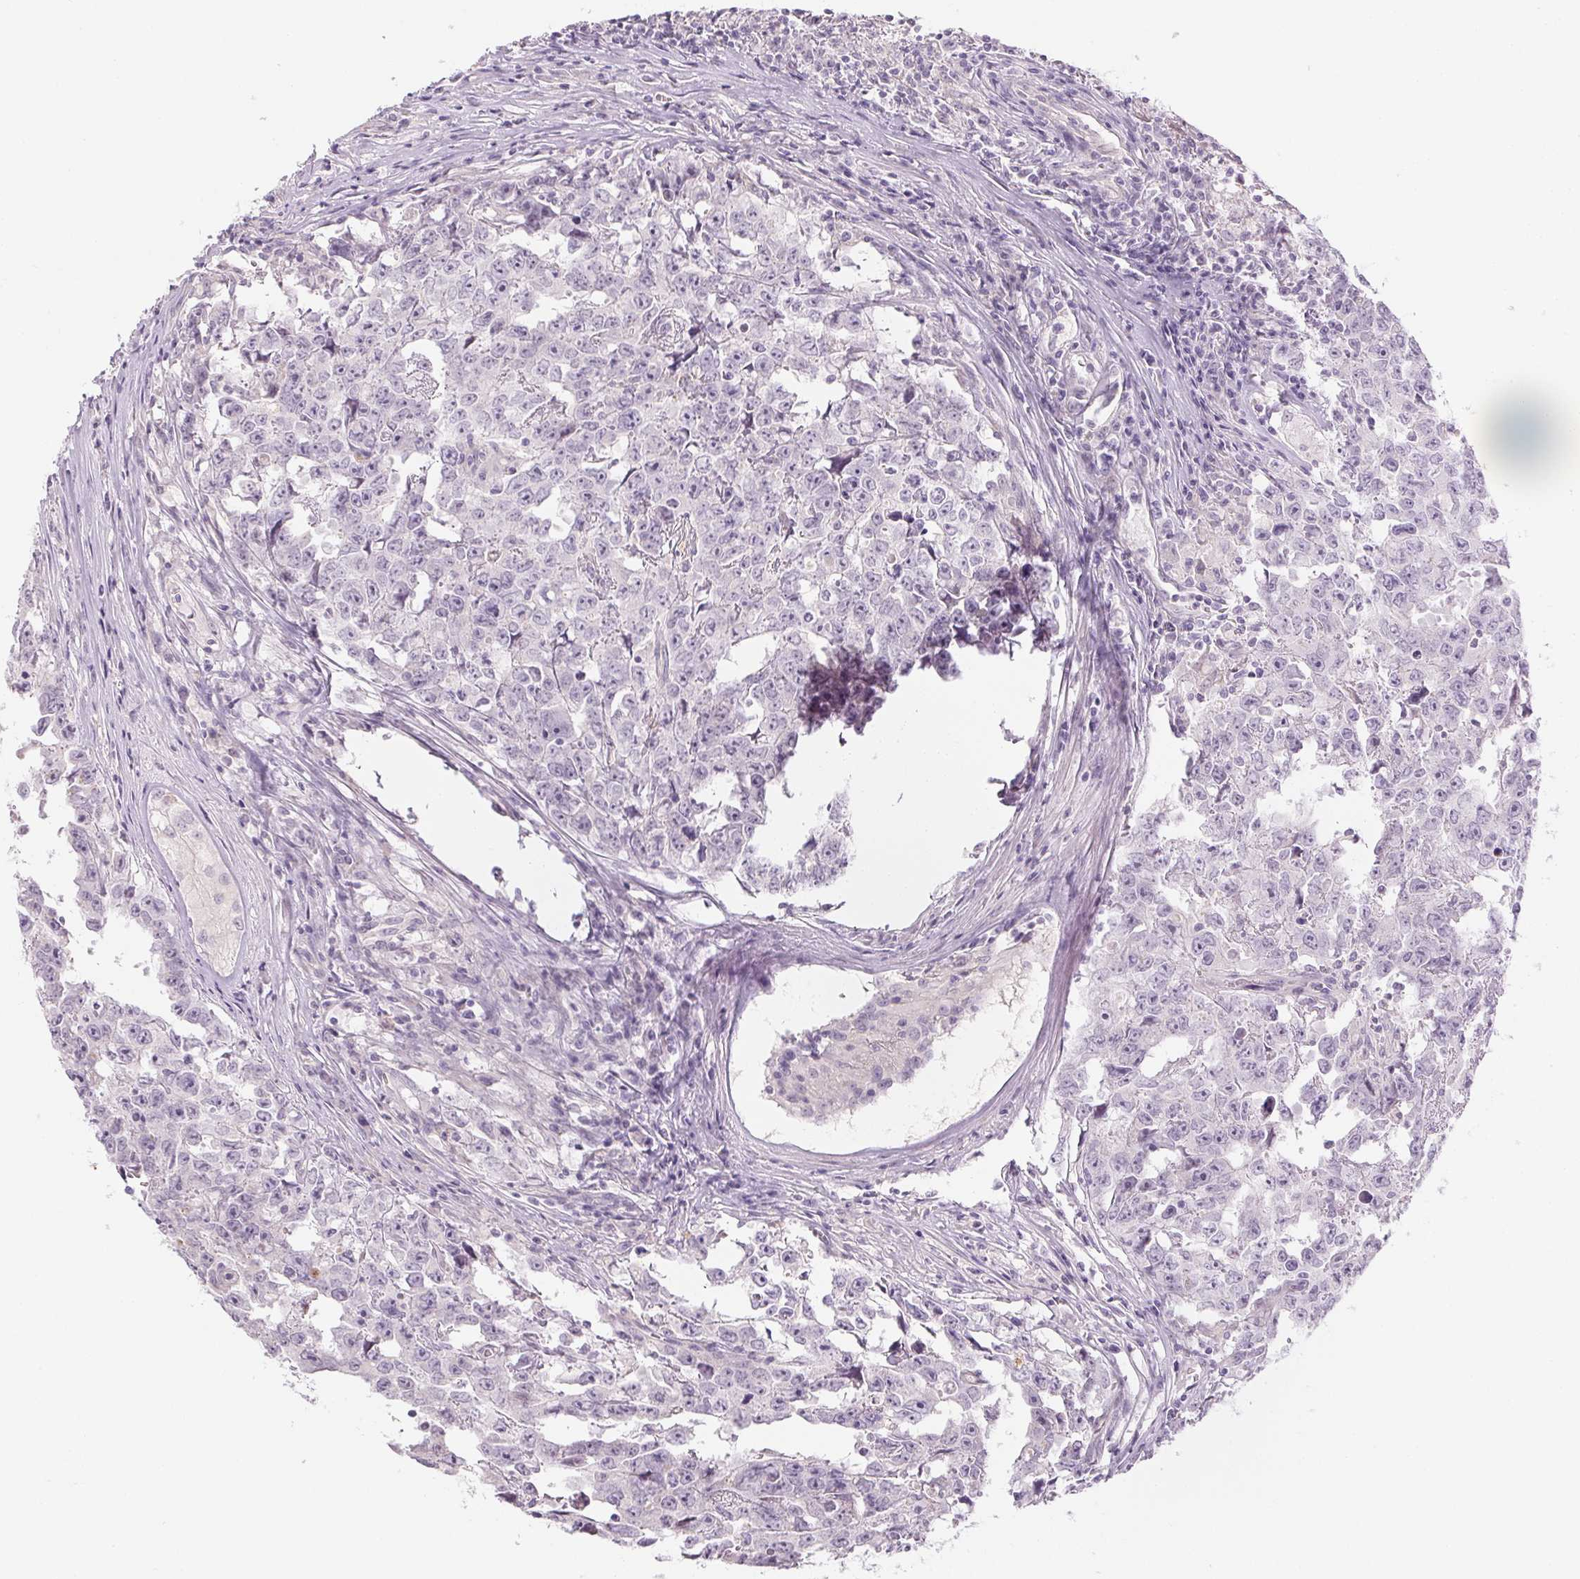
{"staining": {"intensity": "negative", "quantity": "none", "location": "none"}, "tissue": "testis cancer", "cell_type": "Tumor cells", "image_type": "cancer", "snomed": [{"axis": "morphology", "description": "Carcinoma, Embryonal, NOS"}, {"axis": "topography", "description": "Testis"}], "caption": "Tumor cells are negative for protein expression in human embryonal carcinoma (testis).", "gene": "CTCFL", "patient": {"sex": "male", "age": 22}}